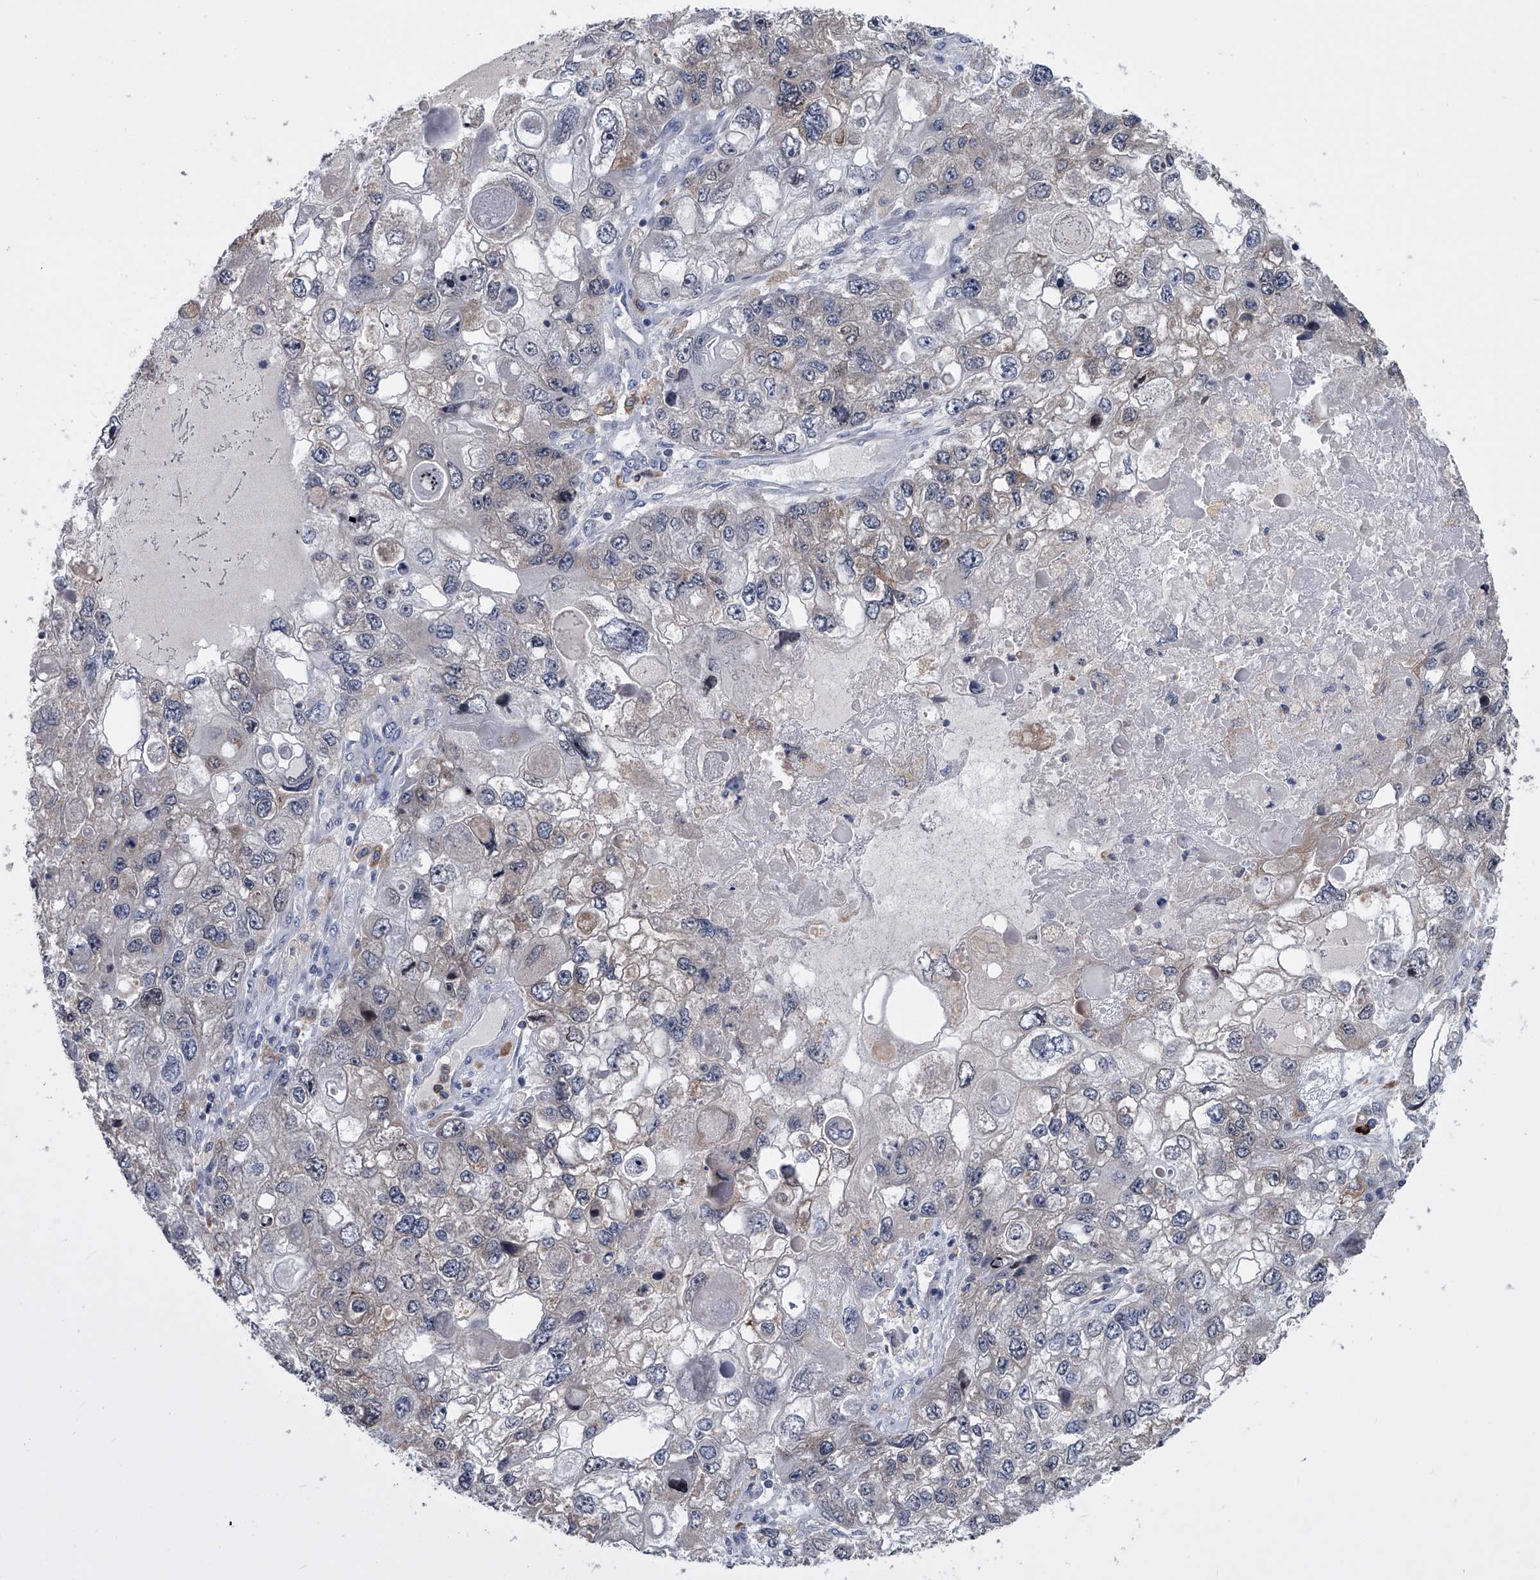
{"staining": {"intensity": "negative", "quantity": "none", "location": "none"}, "tissue": "endometrial cancer", "cell_type": "Tumor cells", "image_type": "cancer", "snomed": [{"axis": "morphology", "description": "Adenocarcinoma, NOS"}, {"axis": "topography", "description": "Endometrium"}], "caption": "A histopathology image of endometrial cancer stained for a protein exhibits no brown staining in tumor cells. The staining is performed using DAB (3,3'-diaminobenzidine) brown chromogen with nuclei counter-stained in using hematoxylin.", "gene": "MAP4K3", "patient": {"sex": "female", "age": 49}}